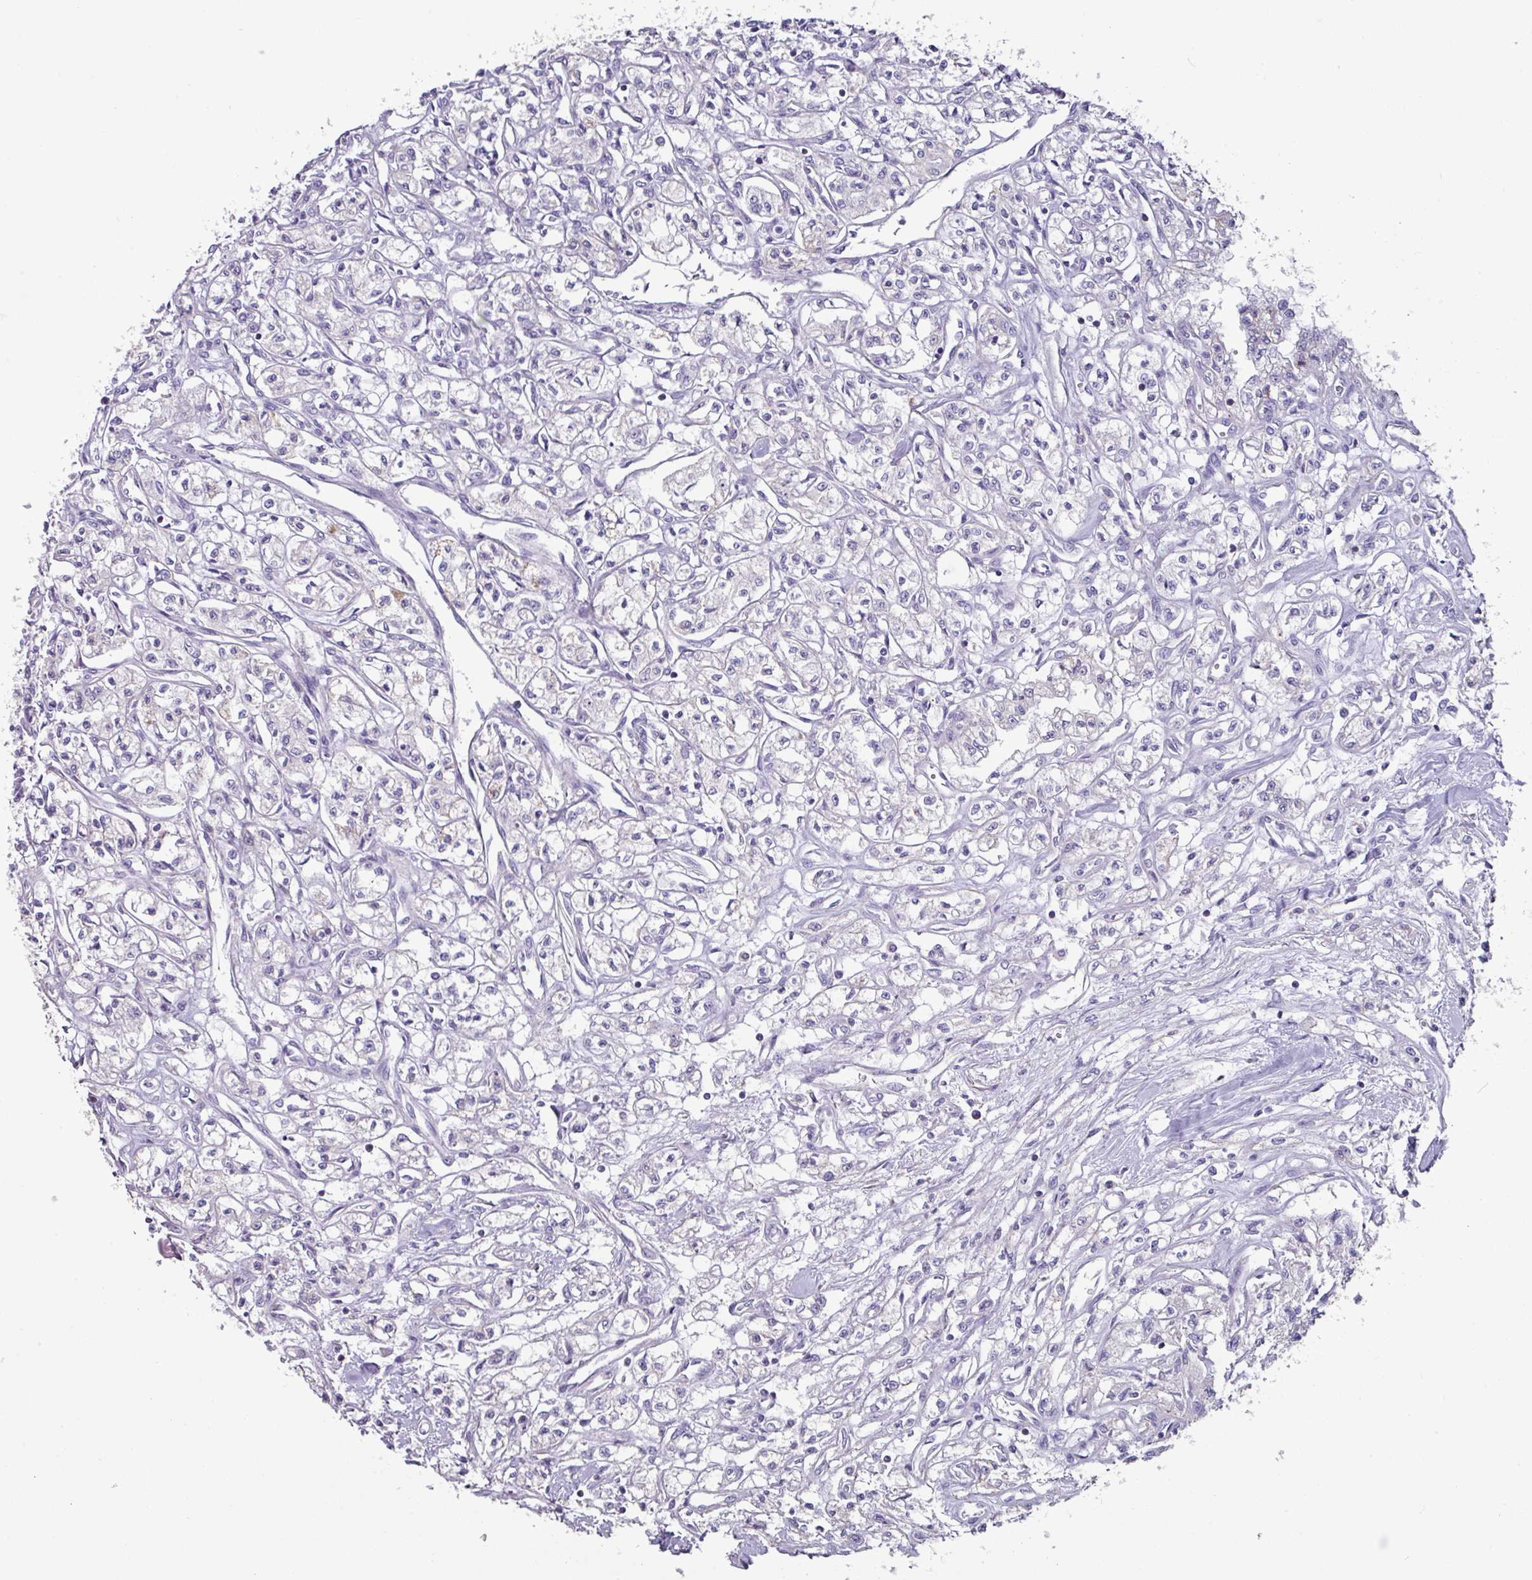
{"staining": {"intensity": "negative", "quantity": "none", "location": "none"}, "tissue": "renal cancer", "cell_type": "Tumor cells", "image_type": "cancer", "snomed": [{"axis": "morphology", "description": "Adenocarcinoma, NOS"}, {"axis": "topography", "description": "Kidney"}], "caption": "Immunohistochemistry (IHC) image of neoplastic tissue: renal cancer (adenocarcinoma) stained with DAB (3,3'-diaminobenzidine) shows no significant protein positivity in tumor cells. (DAB (3,3'-diaminobenzidine) immunohistochemistry with hematoxylin counter stain).", "gene": "MT-ND4", "patient": {"sex": "male", "age": 56}}